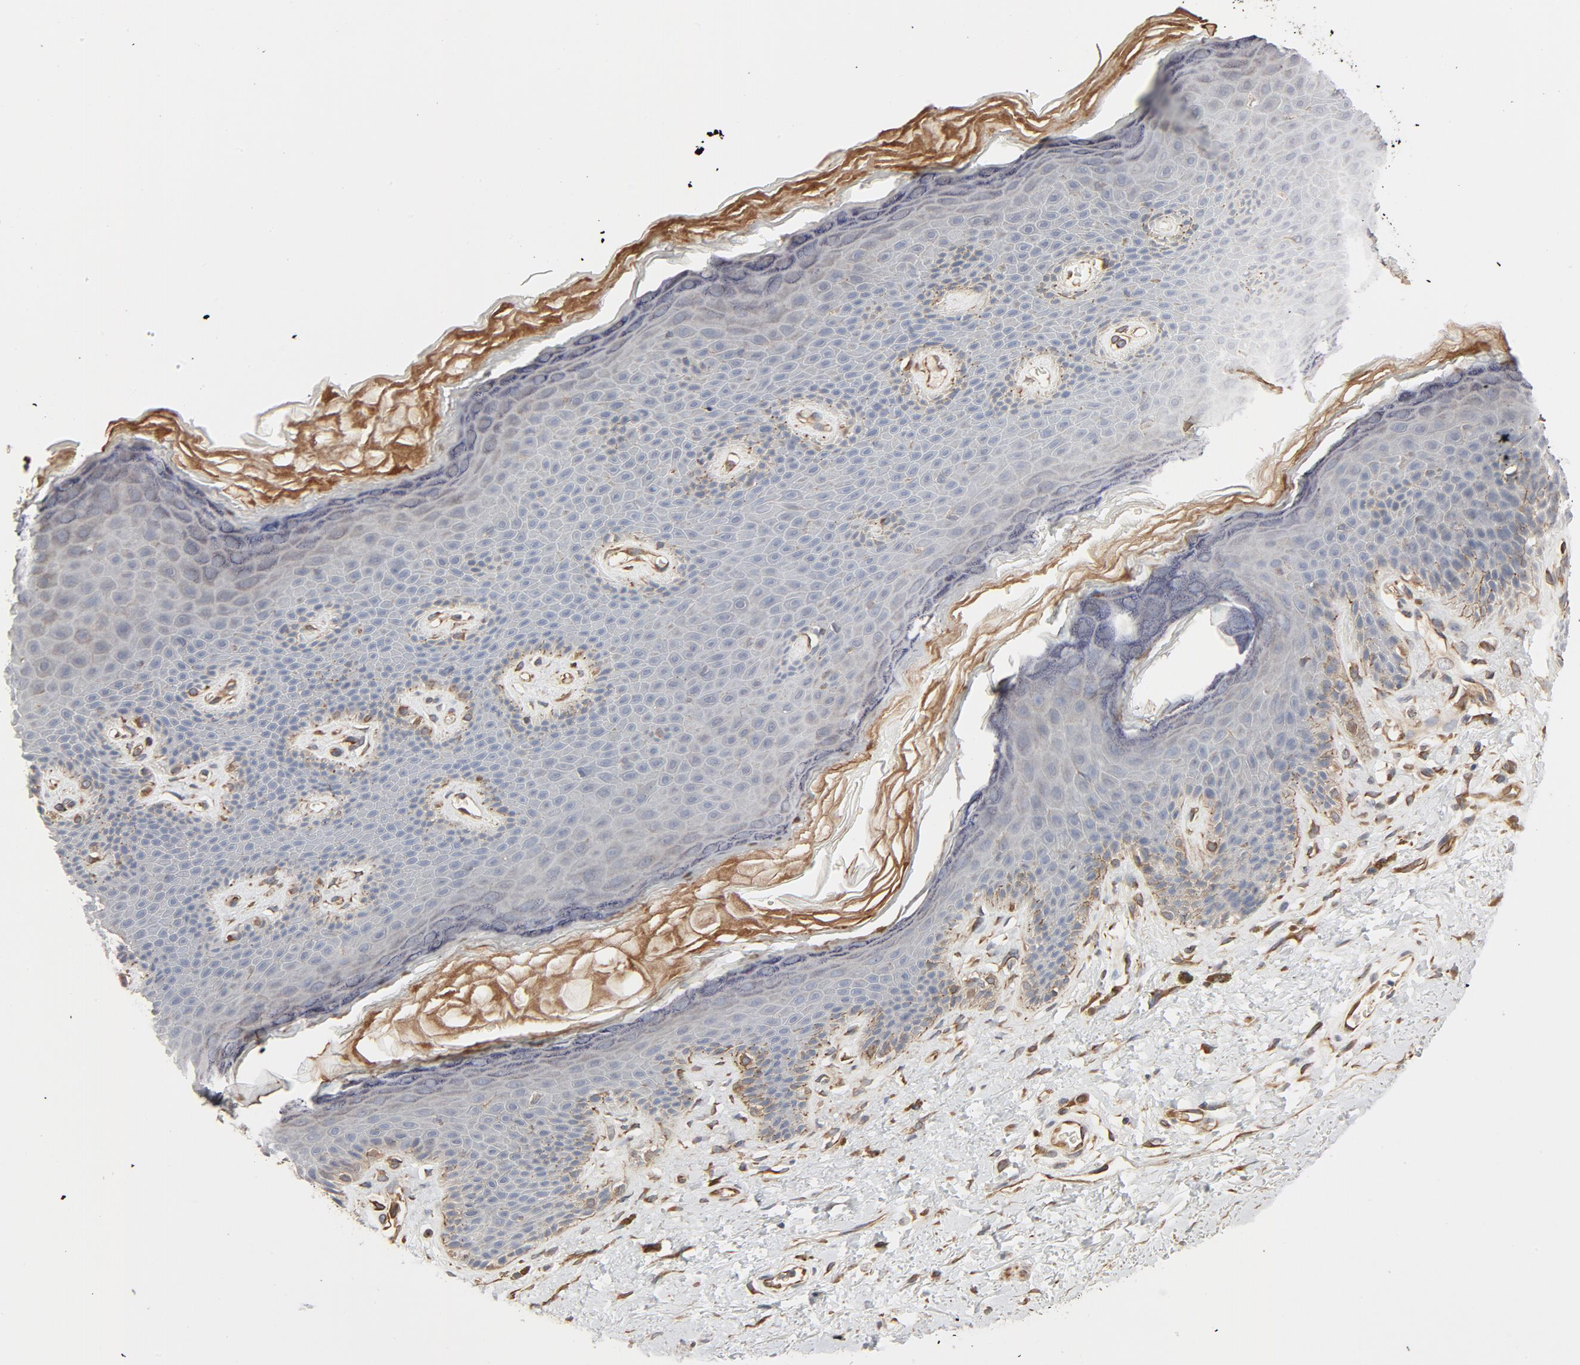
{"staining": {"intensity": "moderate", "quantity": "<25%", "location": "cytoplasmic/membranous"}, "tissue": "skin", "cell_type": "Epidermal cells", "image_type": "normal", "snomed": [{"axis": "morphology", "description": "Normal tissue, NOS"}, {"axis": "topography", "description": "Anal"}], "caption": "Immunohistochemistry image of benign skin: human skin stained using IHC exhibits low levels of moderate protein expression localized specifically in the cytoplasmic/membranous of epidermal cells, appearing as a cytoplasmic/membranous brown color.", "gene": "TRIOBP", "patient": {"sex": "female", "age": 46}}